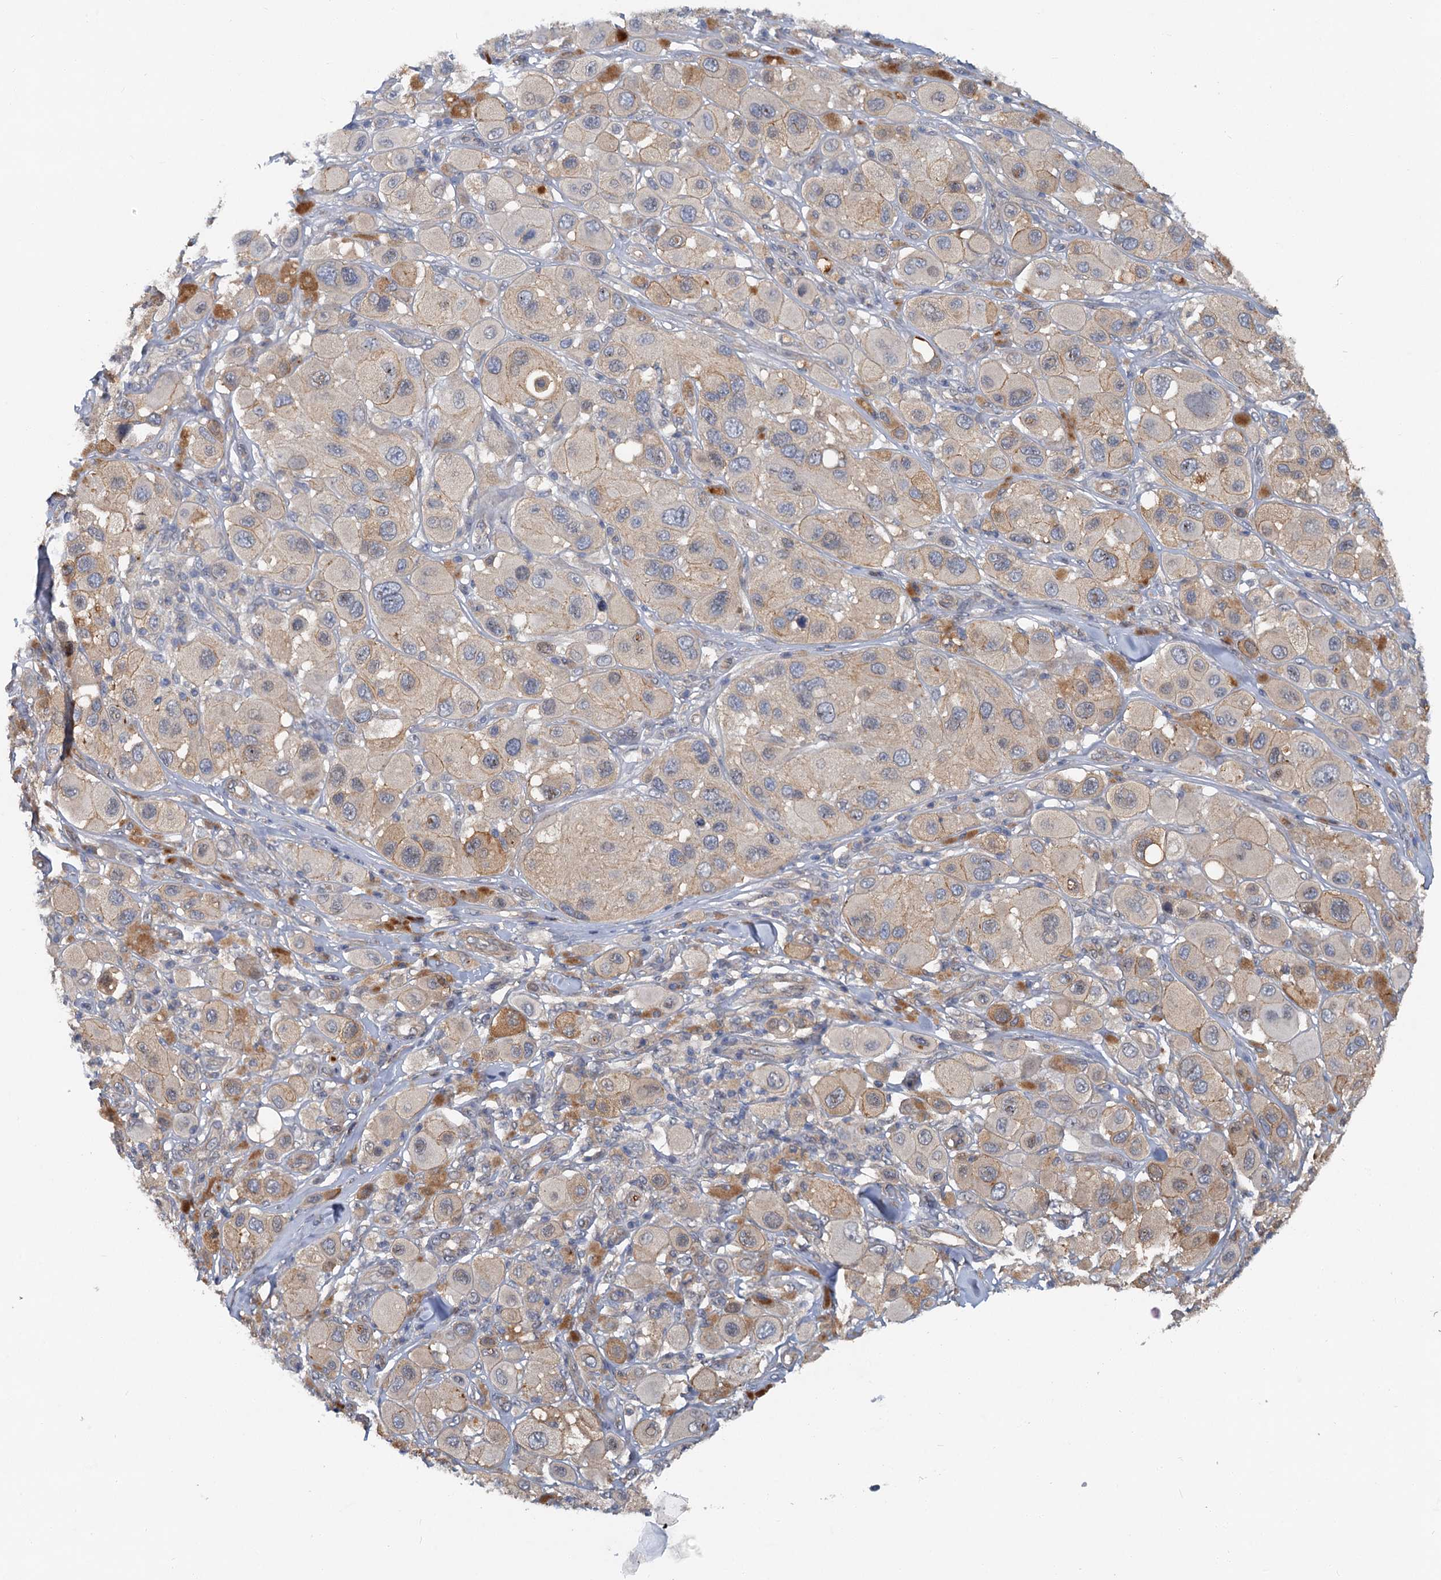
{"staining": {"intensity": "negative", "quantity": "none", "location": "none"}, "tissue": "melanoma", "cell_type": "Tumor cells", "image_type": "cancer", "snomed": [{"axis": "morphology", "description": "Malignant melanoma, Metastatic site"}, {"axis": "topography", "description": "Skin"}], "caption": "DAB immunohistochemical staining of human melanoma displays no significant positivity in tumor cells. The staining was performed using DAB to visualize the protein expression in brown, while the nuclei were stained in blue with hematoxylin (Magnification: 20x).", "gene": "ZNF324", "patient": {"sex": "male", "age": 41}}